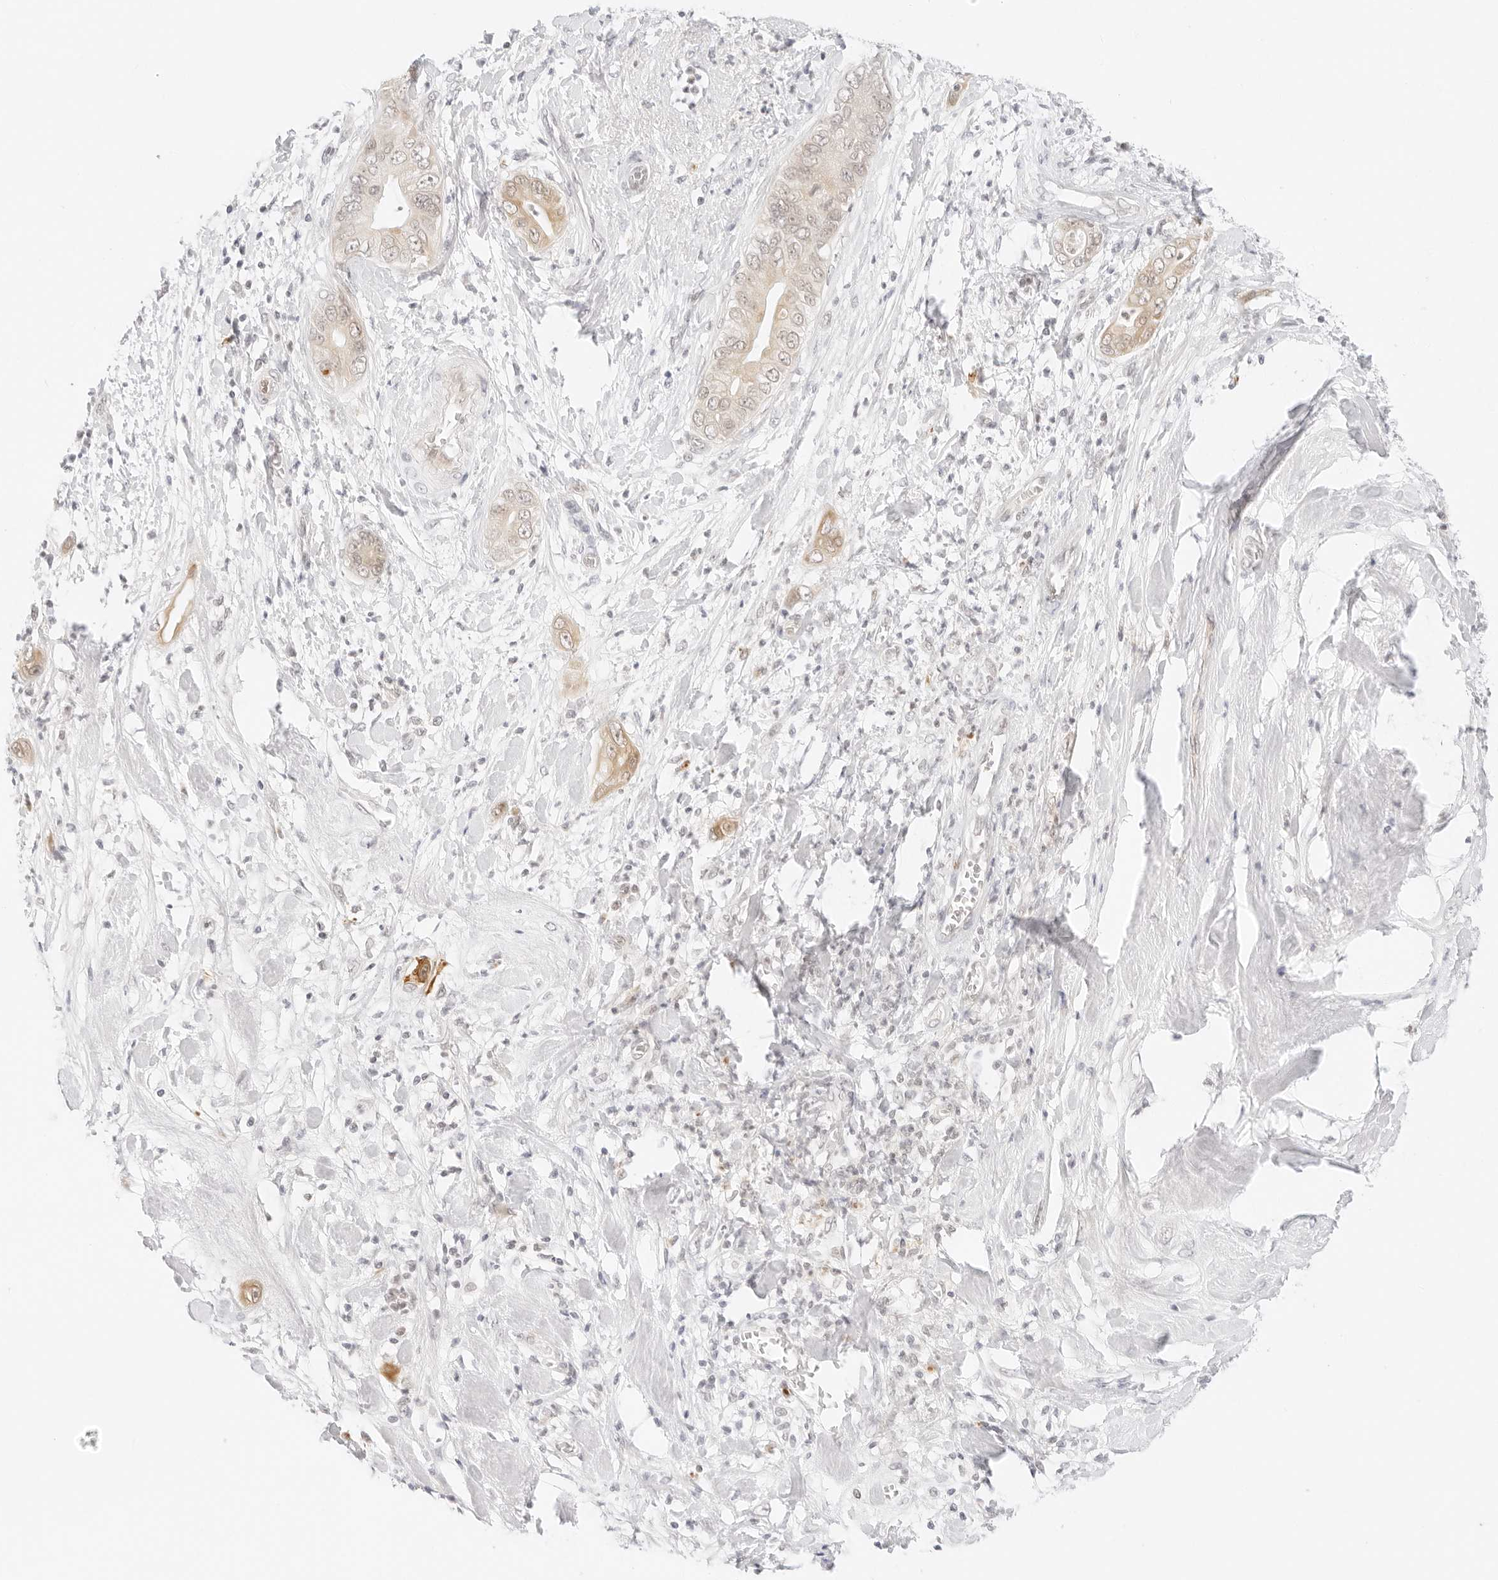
{"staining": {"intensity": "moderate", "quantity": "<25%", "location": "cytoplasmic/membranous"}, "tissue": "pancreatic cancer", "cell_type": "Tumor cells", "image_type": "cancer", "snomed": [{"axis": "morphology", "description": "Adenocarcinoma, NOS"}, {"axis": "topography", "description": "Pancreas"}], "caption": "This is an image of immunohistochemistry (IHC) staining of pancreatic cancer (adenocarcinoma), which shows moderate positivity in the cytoplasmic/membranous of tumor cells.", "gene": "POLR3C", "patient": {"sex": "female", "age": 78}}